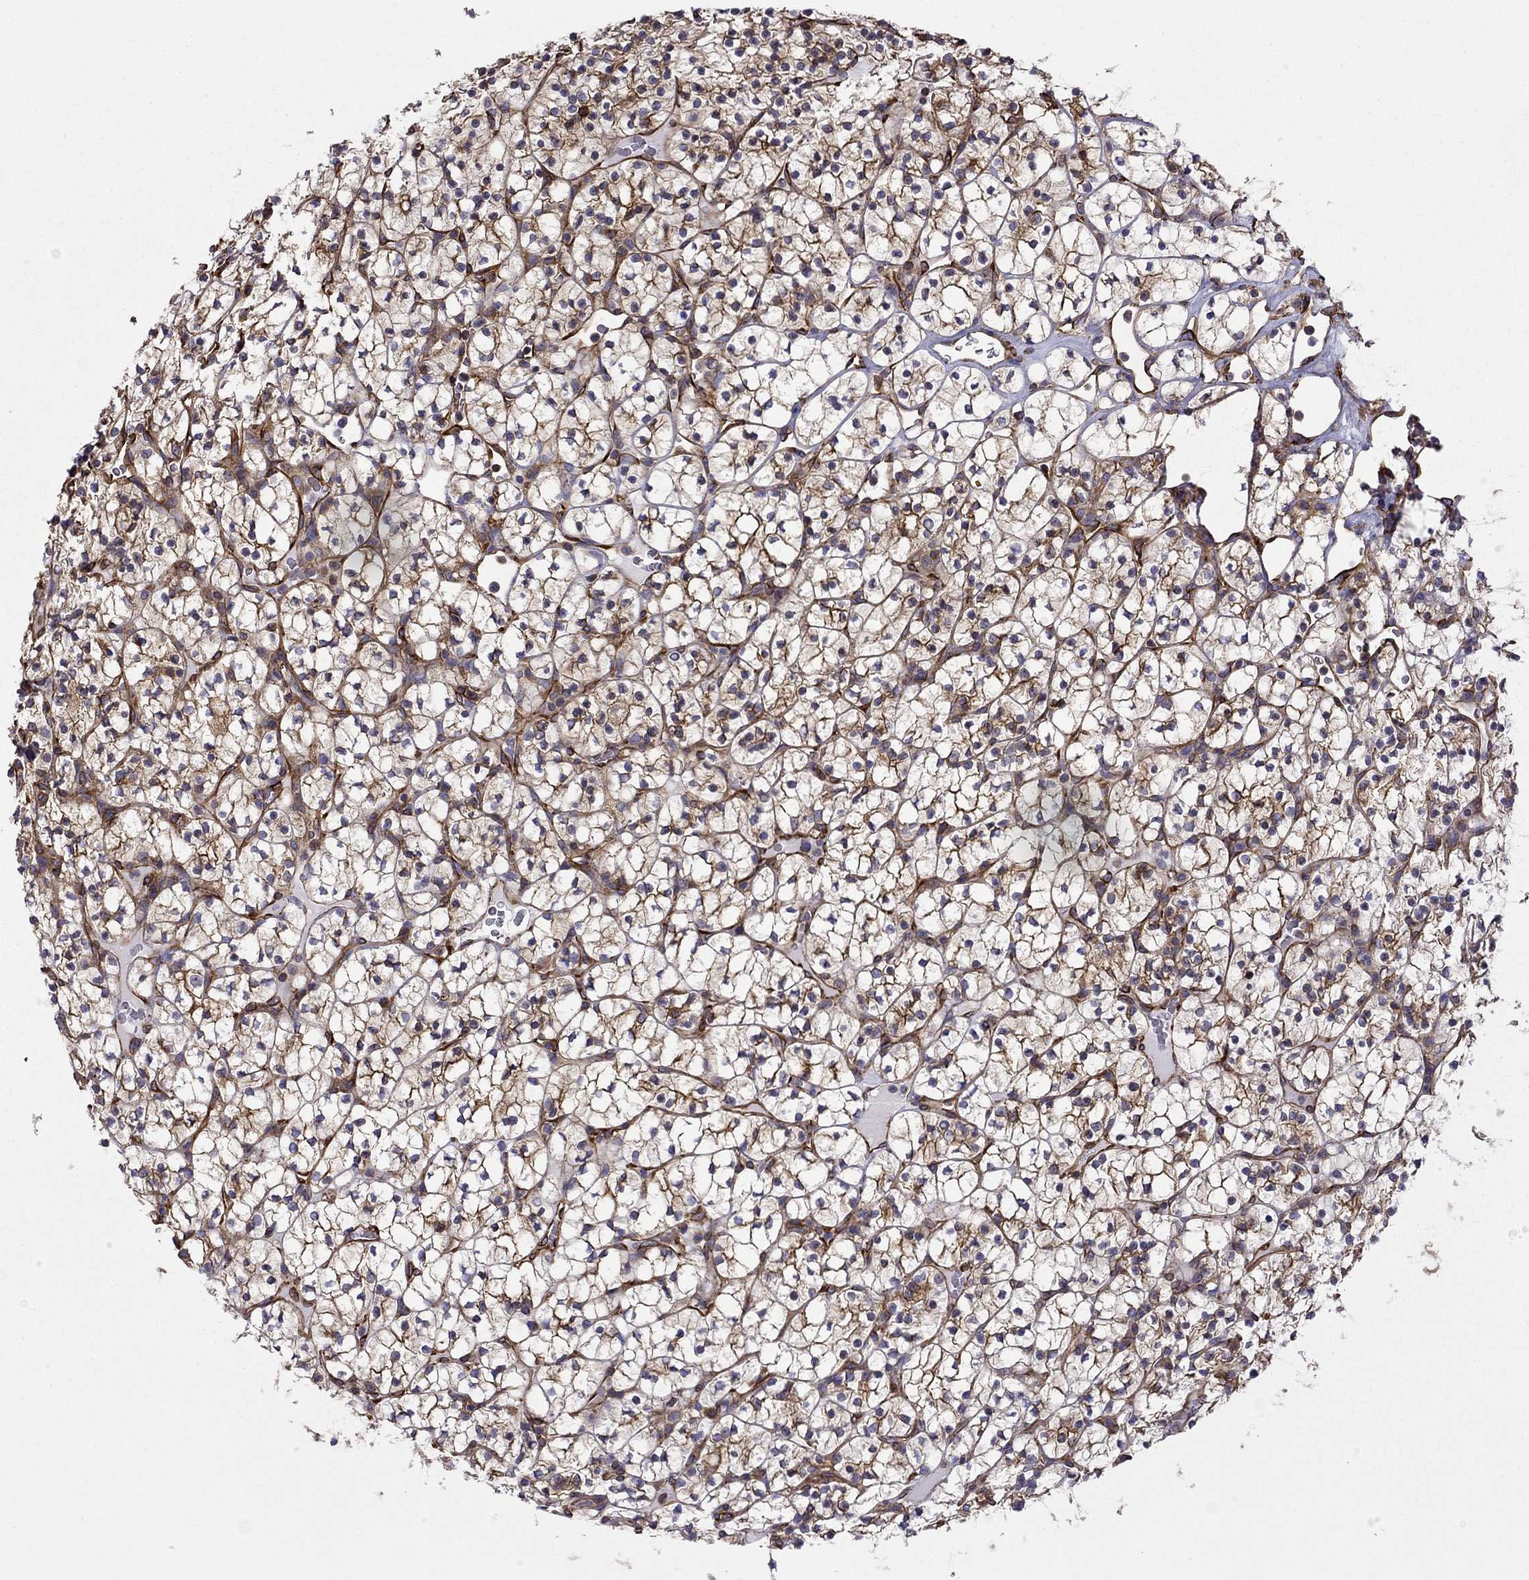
{"staining": {"intensity": "moderate", "quantity": ">75%", "location": "cytoplasmic/membranous"}, "tissue": "renal cancer", "cell_type": "Tumor cells", "image_type": "cancer", "snomed": [{"axis": "morphology", "description": "Adenocarcinoma, NOS"}, {"axis": "topography", "description": "Kidney"}], "caption": "IHC image of neoplastic tissue: renal cancer (adenocarcinoma) stained using immunohistochemistry (IHC) displays medium levels of moderate protein expression localized specifically in the cytoplasmic/membranous of tumor cells, appearing as a cytoplasmic/membranous brown color.", "gene": "MAP4", "patient": {"sex": "female", "age": 89}}